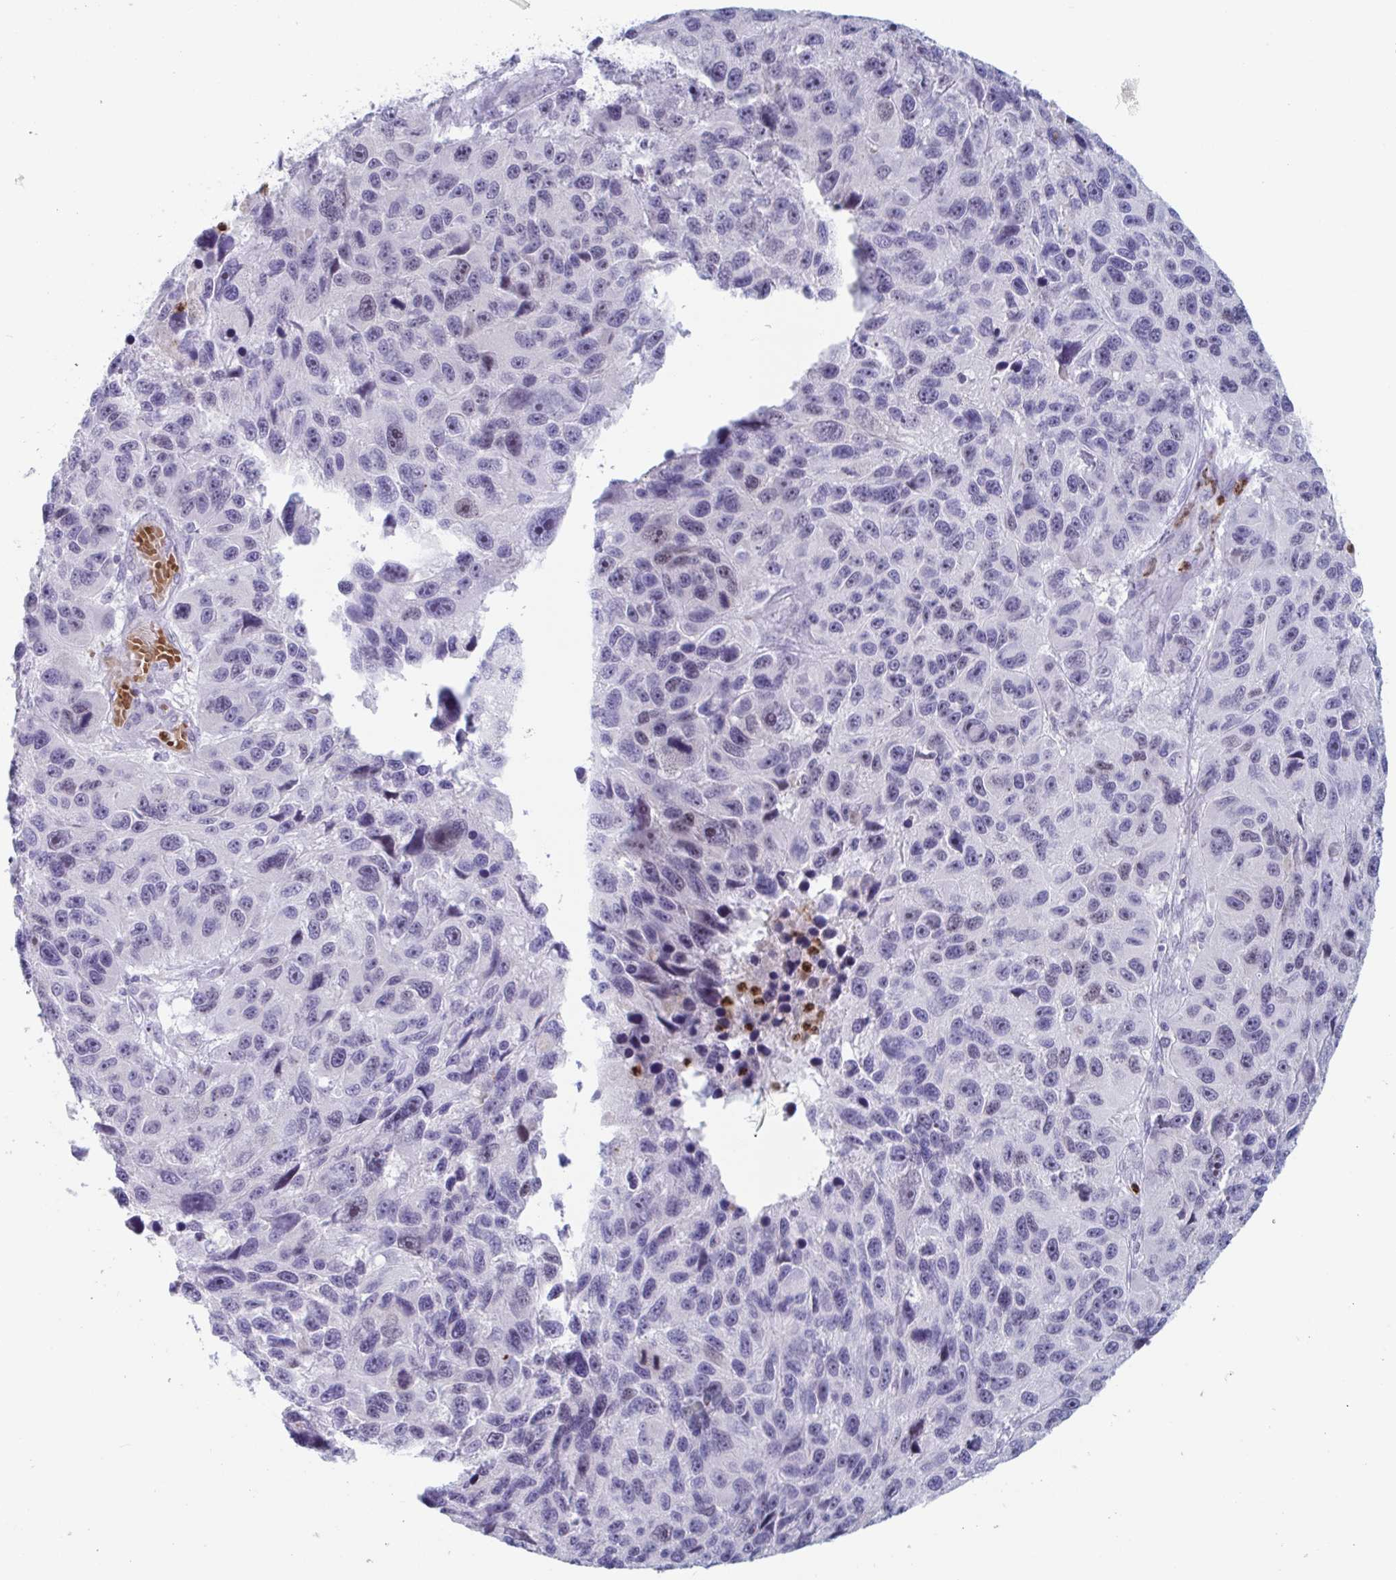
{"staining": {"intensity": "negative", "quantity": "none", "location": "none"}, "tissue": "melanoma", "cell_type": "Tumor cells", "image_type": "cancer", "snomed": [{"axis": "morphology", "description": "Malignant melanoma, NOS"}, {"axis": "topography", "description": "Skin"}], "caption": "This is an immunohistochemistry histopathology image of human melanoma. There is no expression in tumor cells.", "gene": "CYP4F11", "patient": {"sex": "male", "age": 53}}